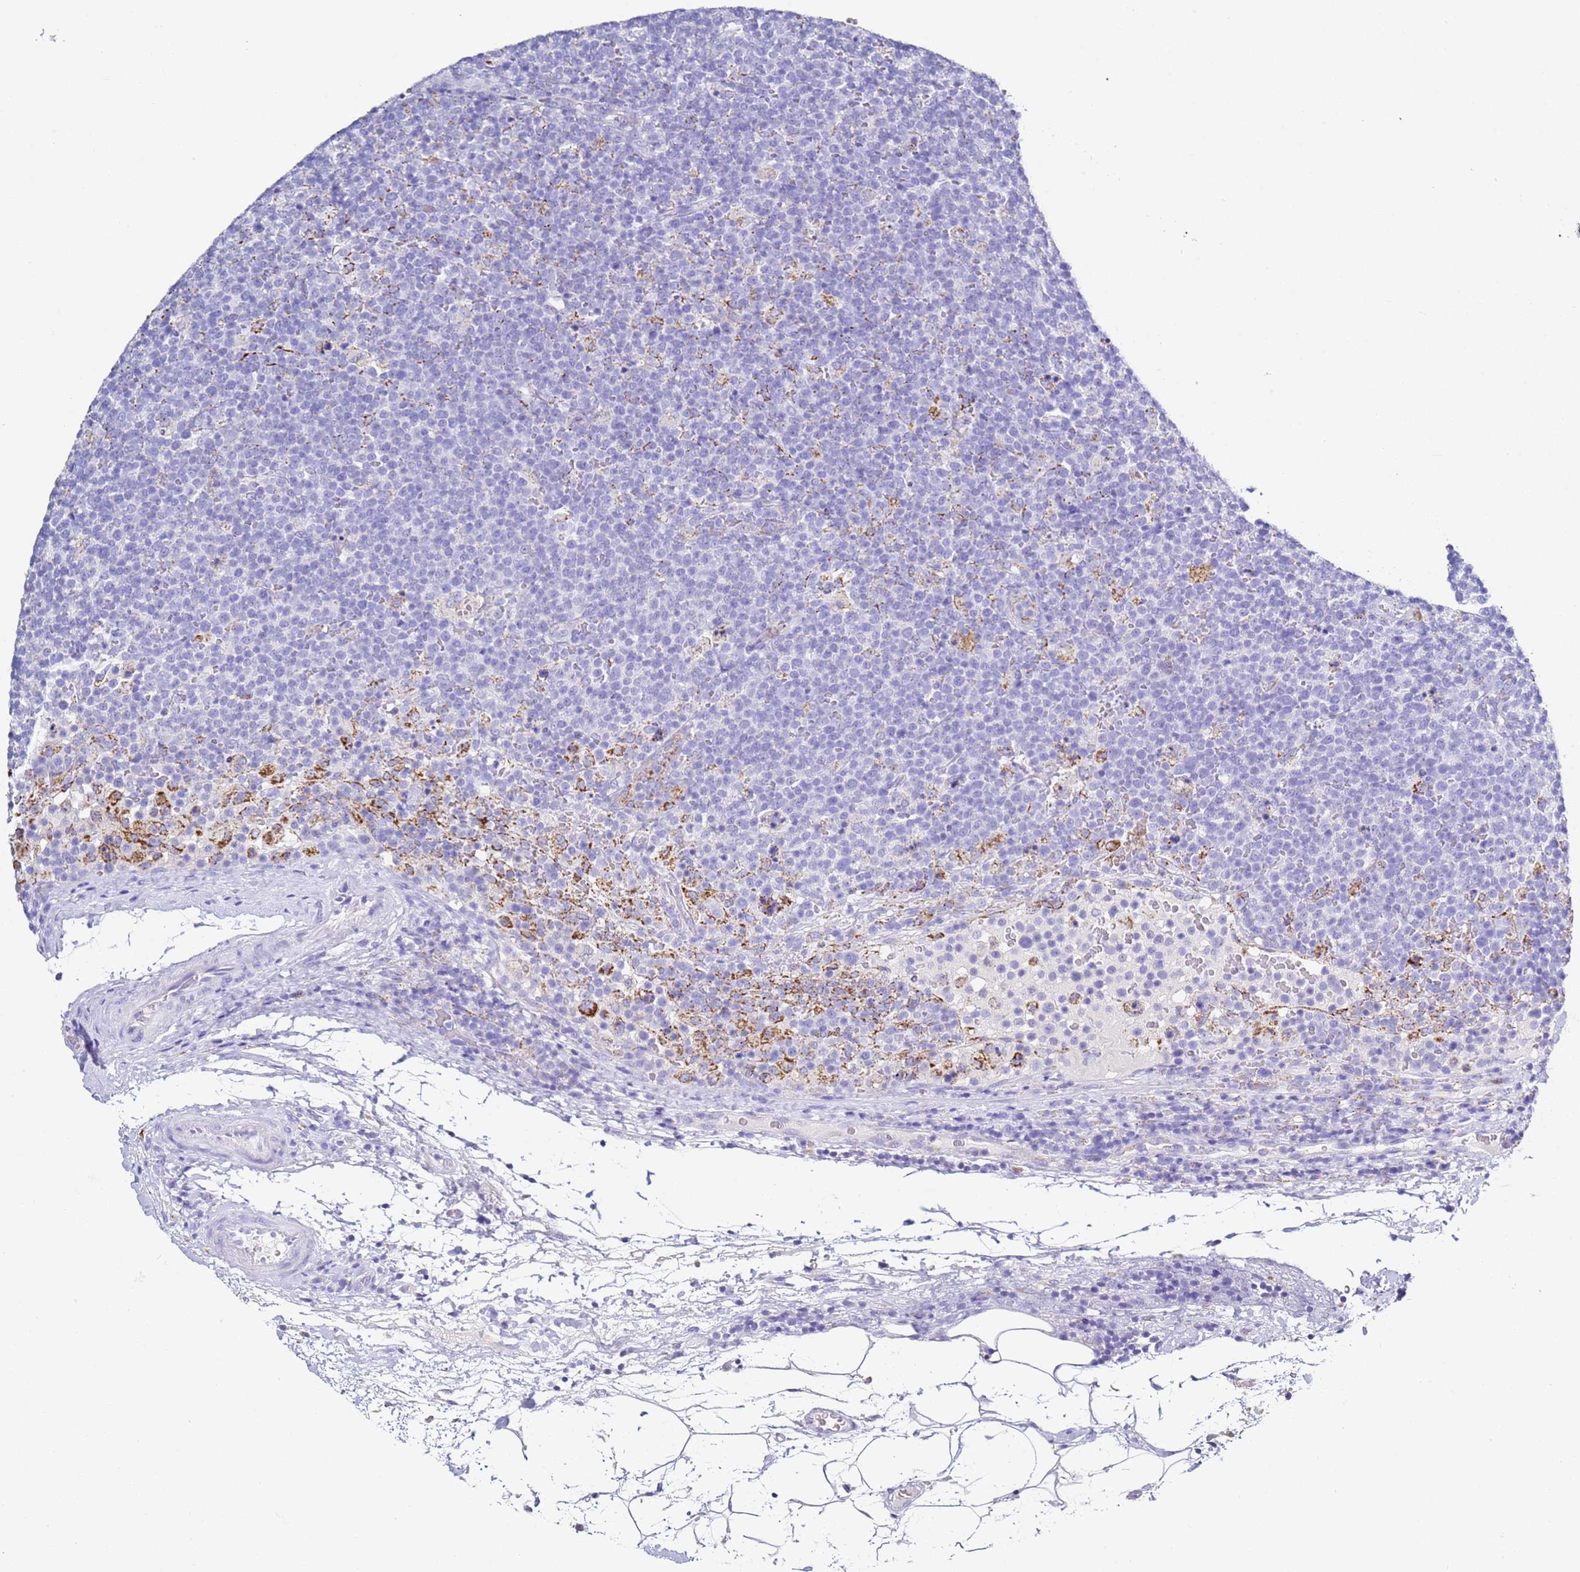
{"staining": {"intensity": "negative", "quantity": "none", "location": "none"}, "tissue": "lymphoma", "cell_type": "Tumor cells", "image_type": "cancer", "snomed": [{"axis": "morphology", "description": "Malignant lymphoma, non-Hodgkin's type, High grade"}, {"axis": "topography", "description": "Lymph node"}], "caption": "Protein analysis of lymphoma shows no significant staining in tumor cells.", "gene": "PTBP2", "patient": {"sex": "male", "age": 61}}